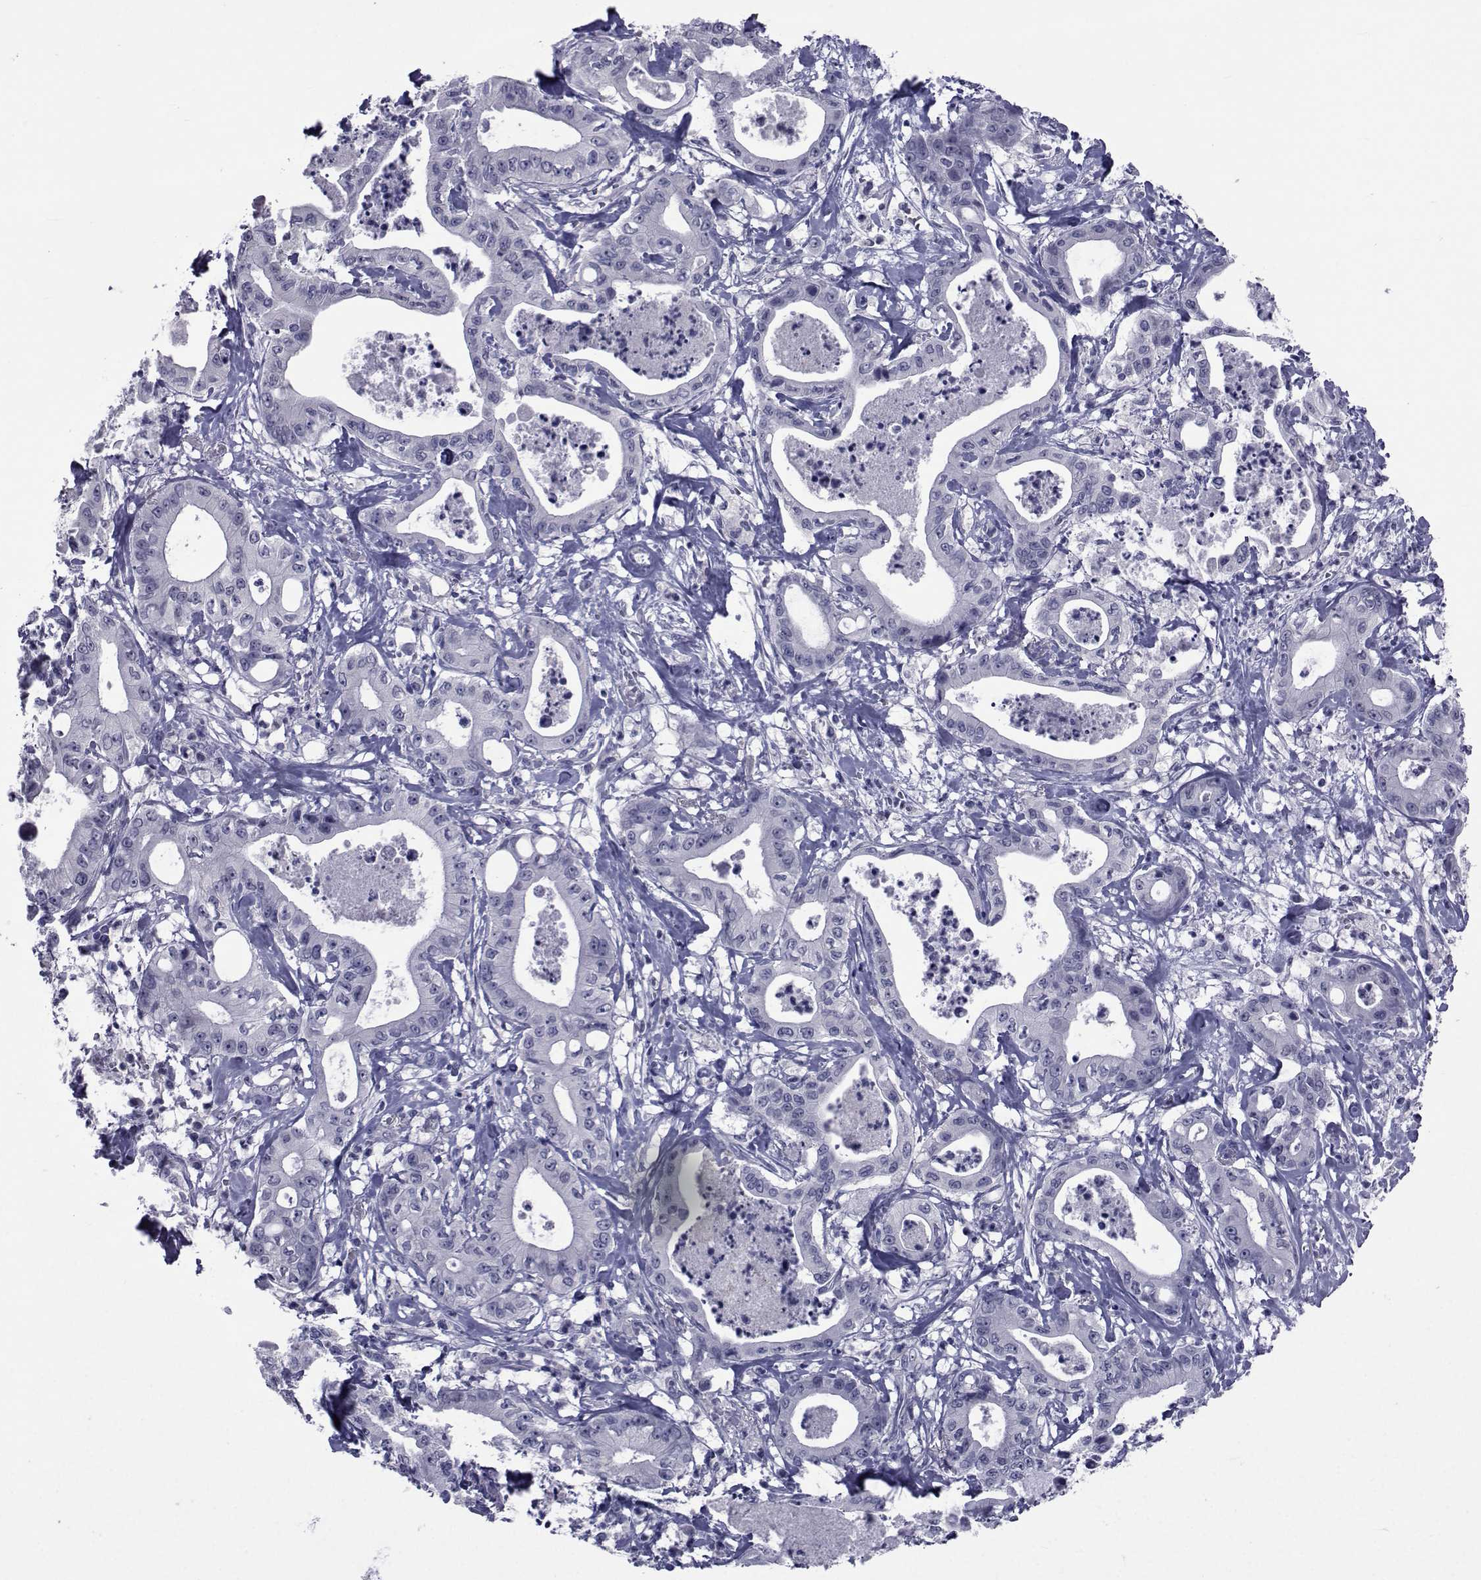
{"staining": {"intensity": "negative", "quantity": "none", "location": "none"}, "tissue": "pancreatic cancer", "cell_type": "Tumor cells", "image_type": "cancer", "snomed": [{"axis": "morphology", "description": "Adenocarcinoma, NOS"}, {"axis": "topography", "description": "Pancreas"}], "caption": "IHC of human pancreatic adenocarcinoma displays no staining in tumor cells. (Stains: DAB (3,3'-diaminobenzidine) IHC with hematoxylin counter stain, Microscopy: brightfield microscopy at high magnification).", "gene": "SEMA5B", "patient": {"sex": "male", "age": 71}}